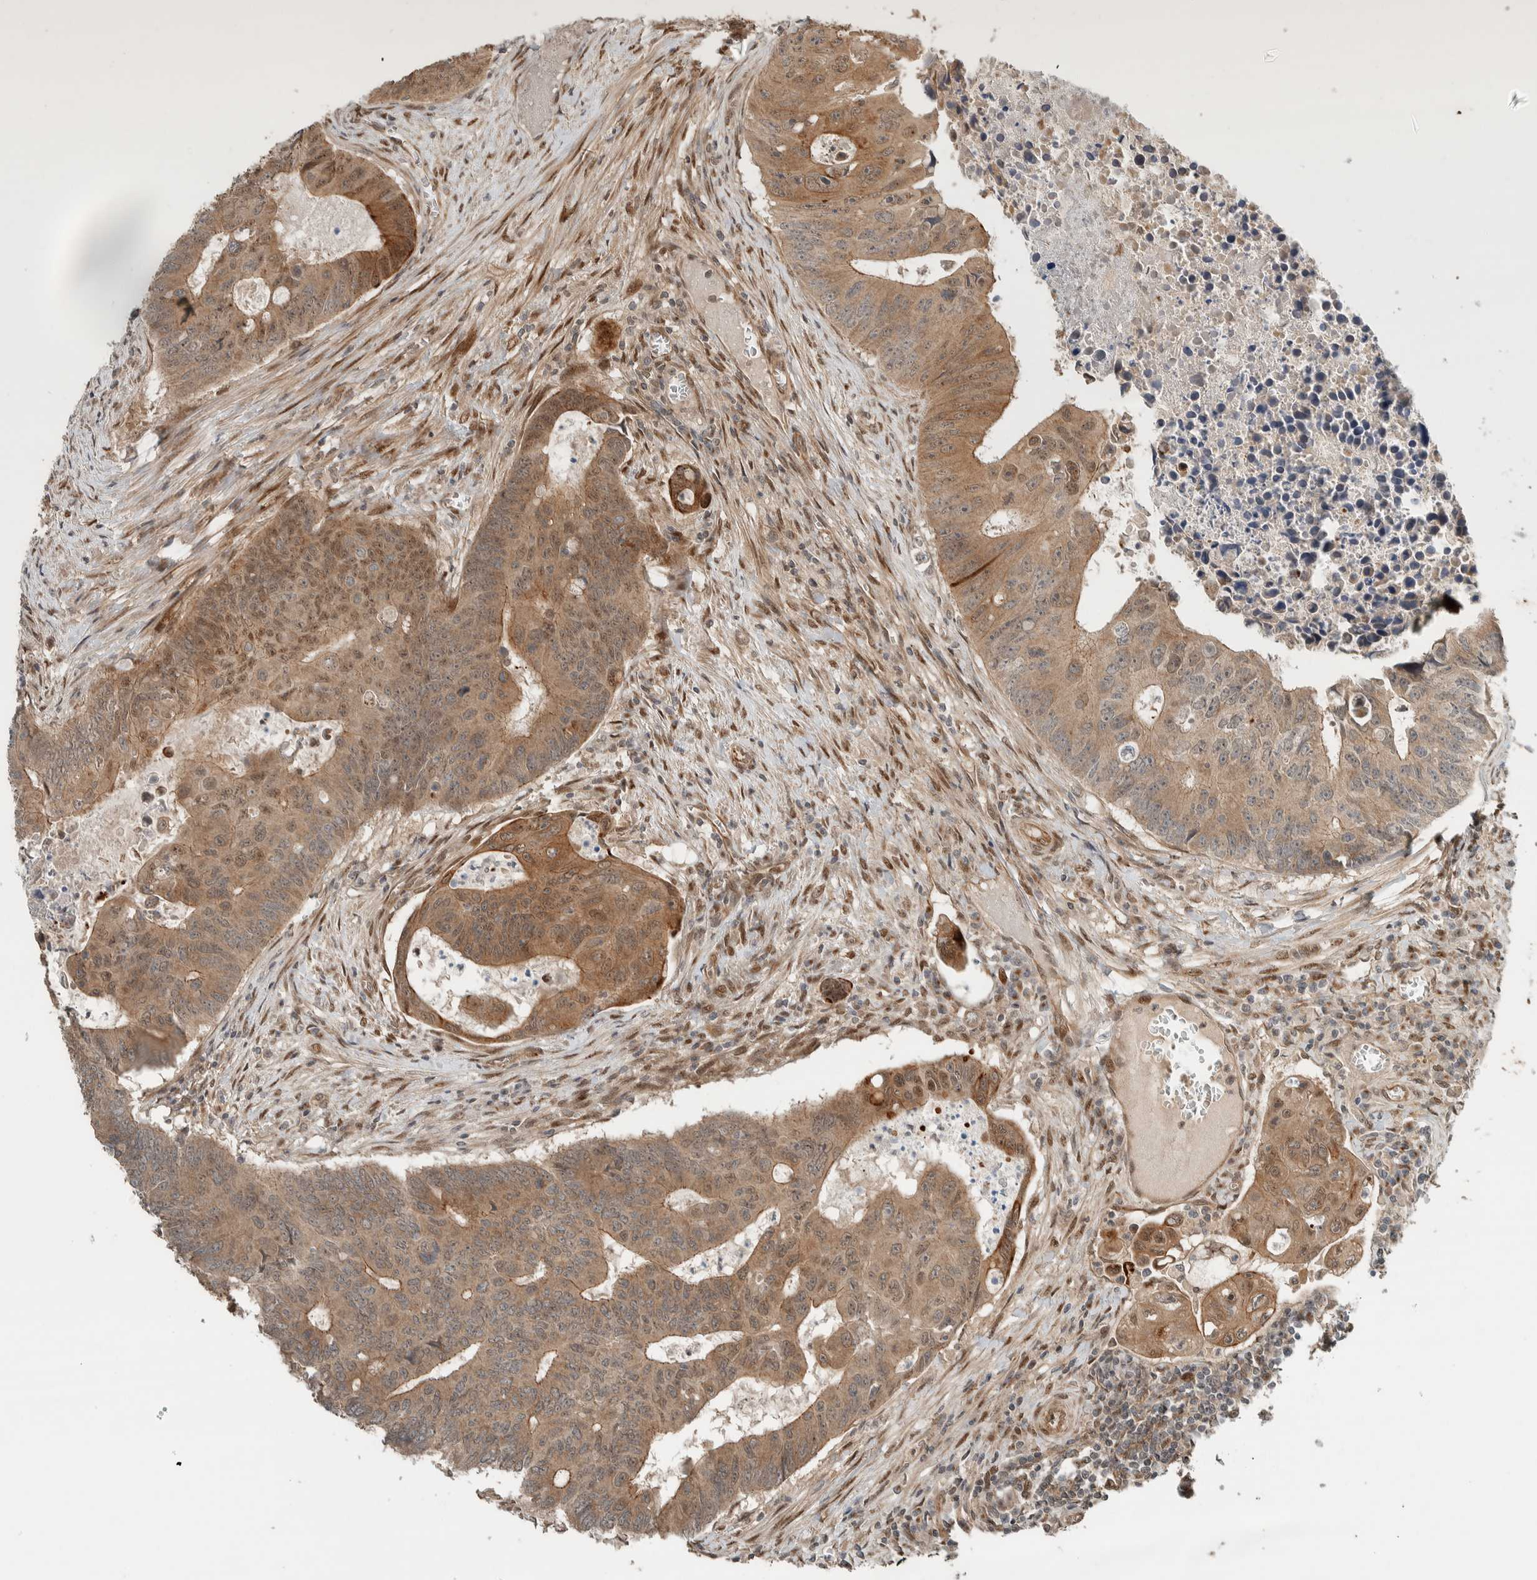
{"staining": {"intensity": "moderate", "quantity": ">75%", "location": "cytoplasmic/membranous,nuclear"}, "tissue": "colorectal cancer", "cell_type": "Tumor cells", "image_type": "cancer", "snomed": [{"axis": "morphology", "description": "Adenocarcinoma, NOS"}, {"axis": "topography", "description": "Colon"}], "caption": "Immunohistochemical staining of human colorectal adenocarcinoma reveals medium levels of moderate cytoplasmic/membranous and nuclear positivity in about >75% of tumor cells.", "gene": "STXBP4", "patient": {"sex": "male", "age": 87}}